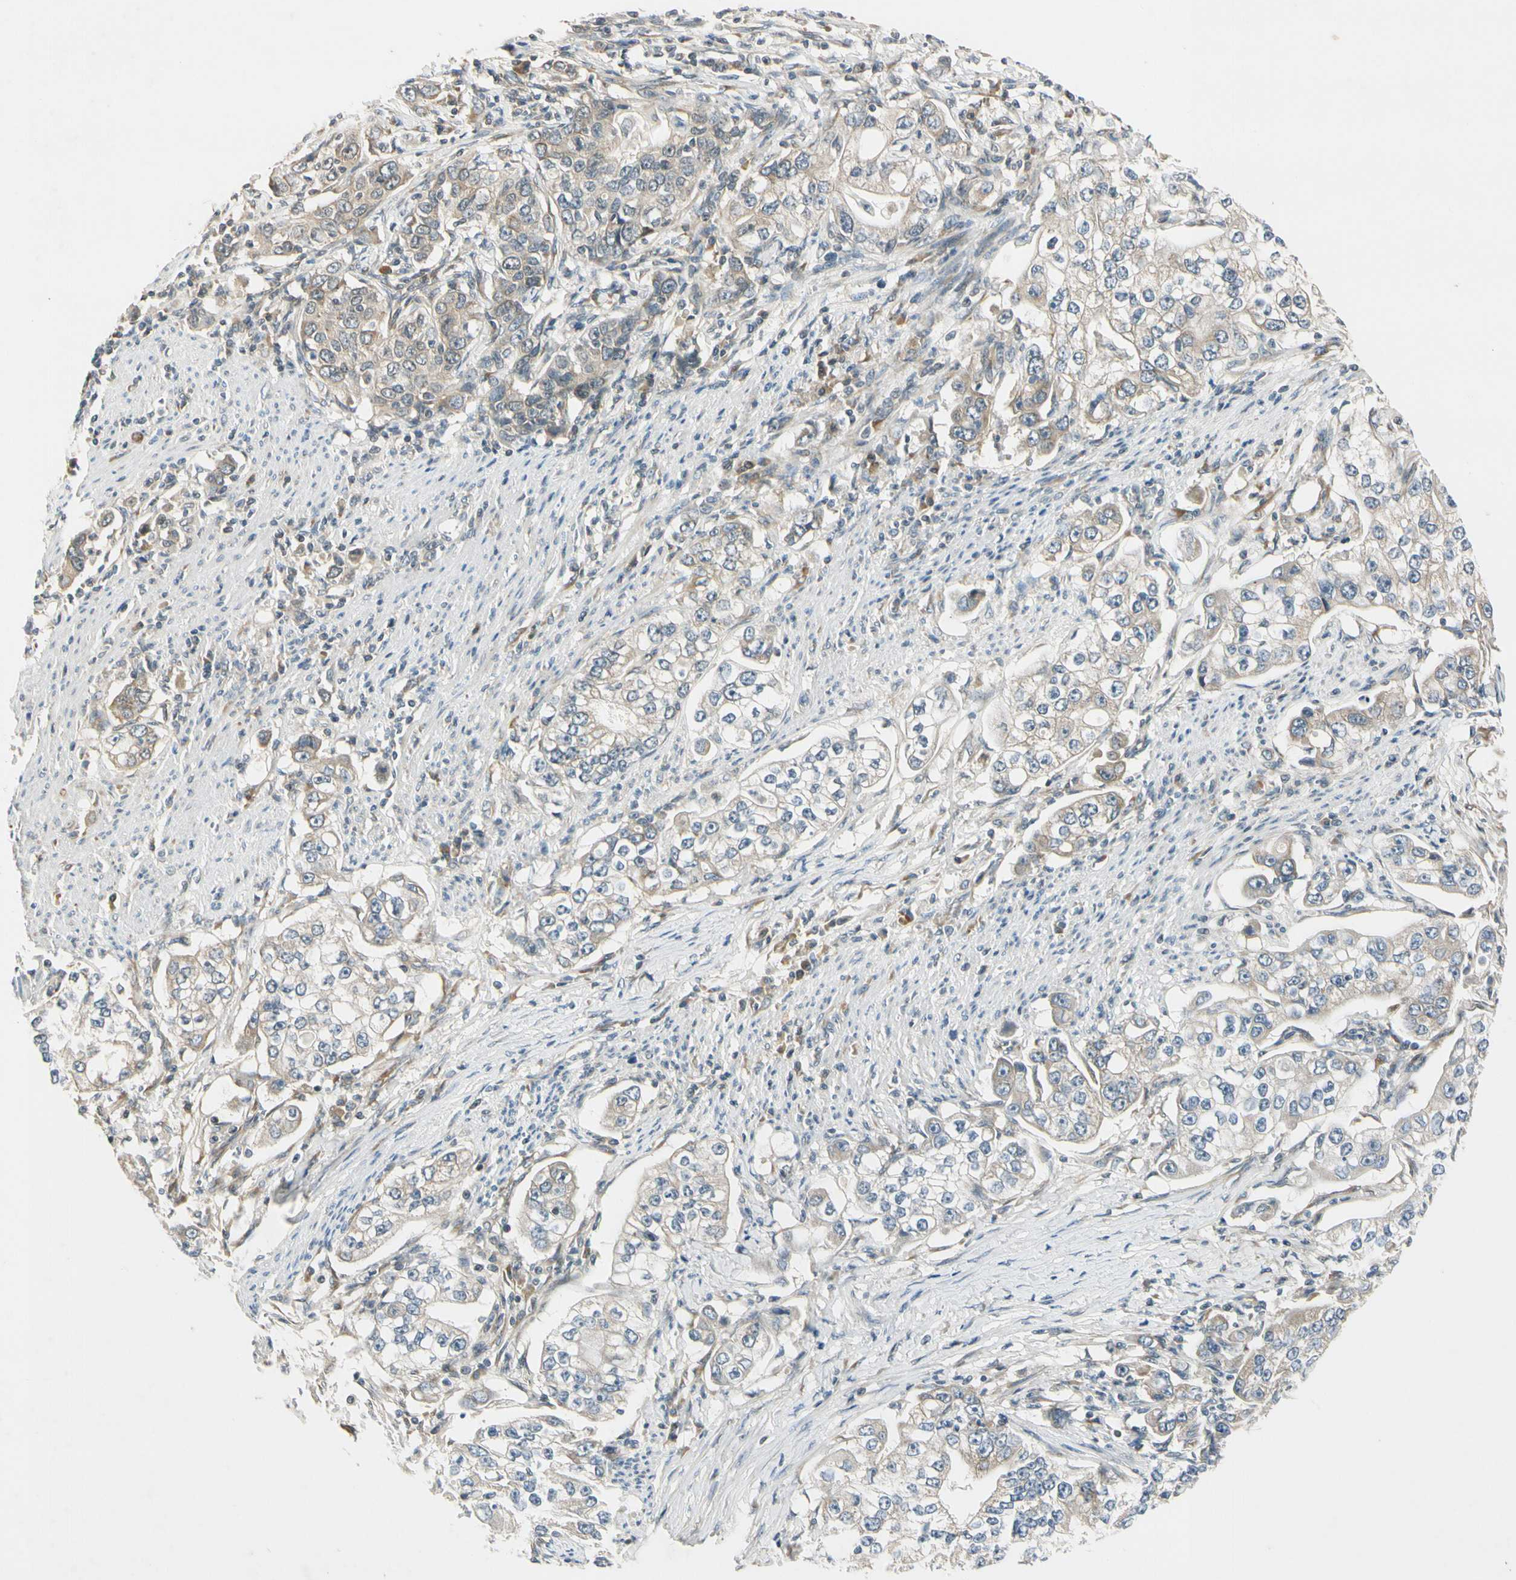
{"staining": {"intensity": "moderate", "quantity": "25%-75%", "location": "cytoplasmic/membranous"}, "tissue": "stomach cancer", "cell_type": "Tumor cells", "image_type": "cancer", "snomed": [{"axis": "morphology", "description": "Adenocarcinoma, NOS"}, {"axis": "topography", "description": "Stomach, lower"}], "caption": "DAB (3,3'-diaminobenzidine) immunohistochemical staining of human stomach cancer (adenocarcinoma) reveals moderate cytoplasmic/membranous protein staining in about 25%-75% of tumor cells. Using DAB (3,3'-diaminobenzidine) (brown) and hematoxylin (blue) stains, captured at high magnification using brightfield microscopy.", "gene": "RPS6KB2", "patient": {"sex": "female", "age": 72}}